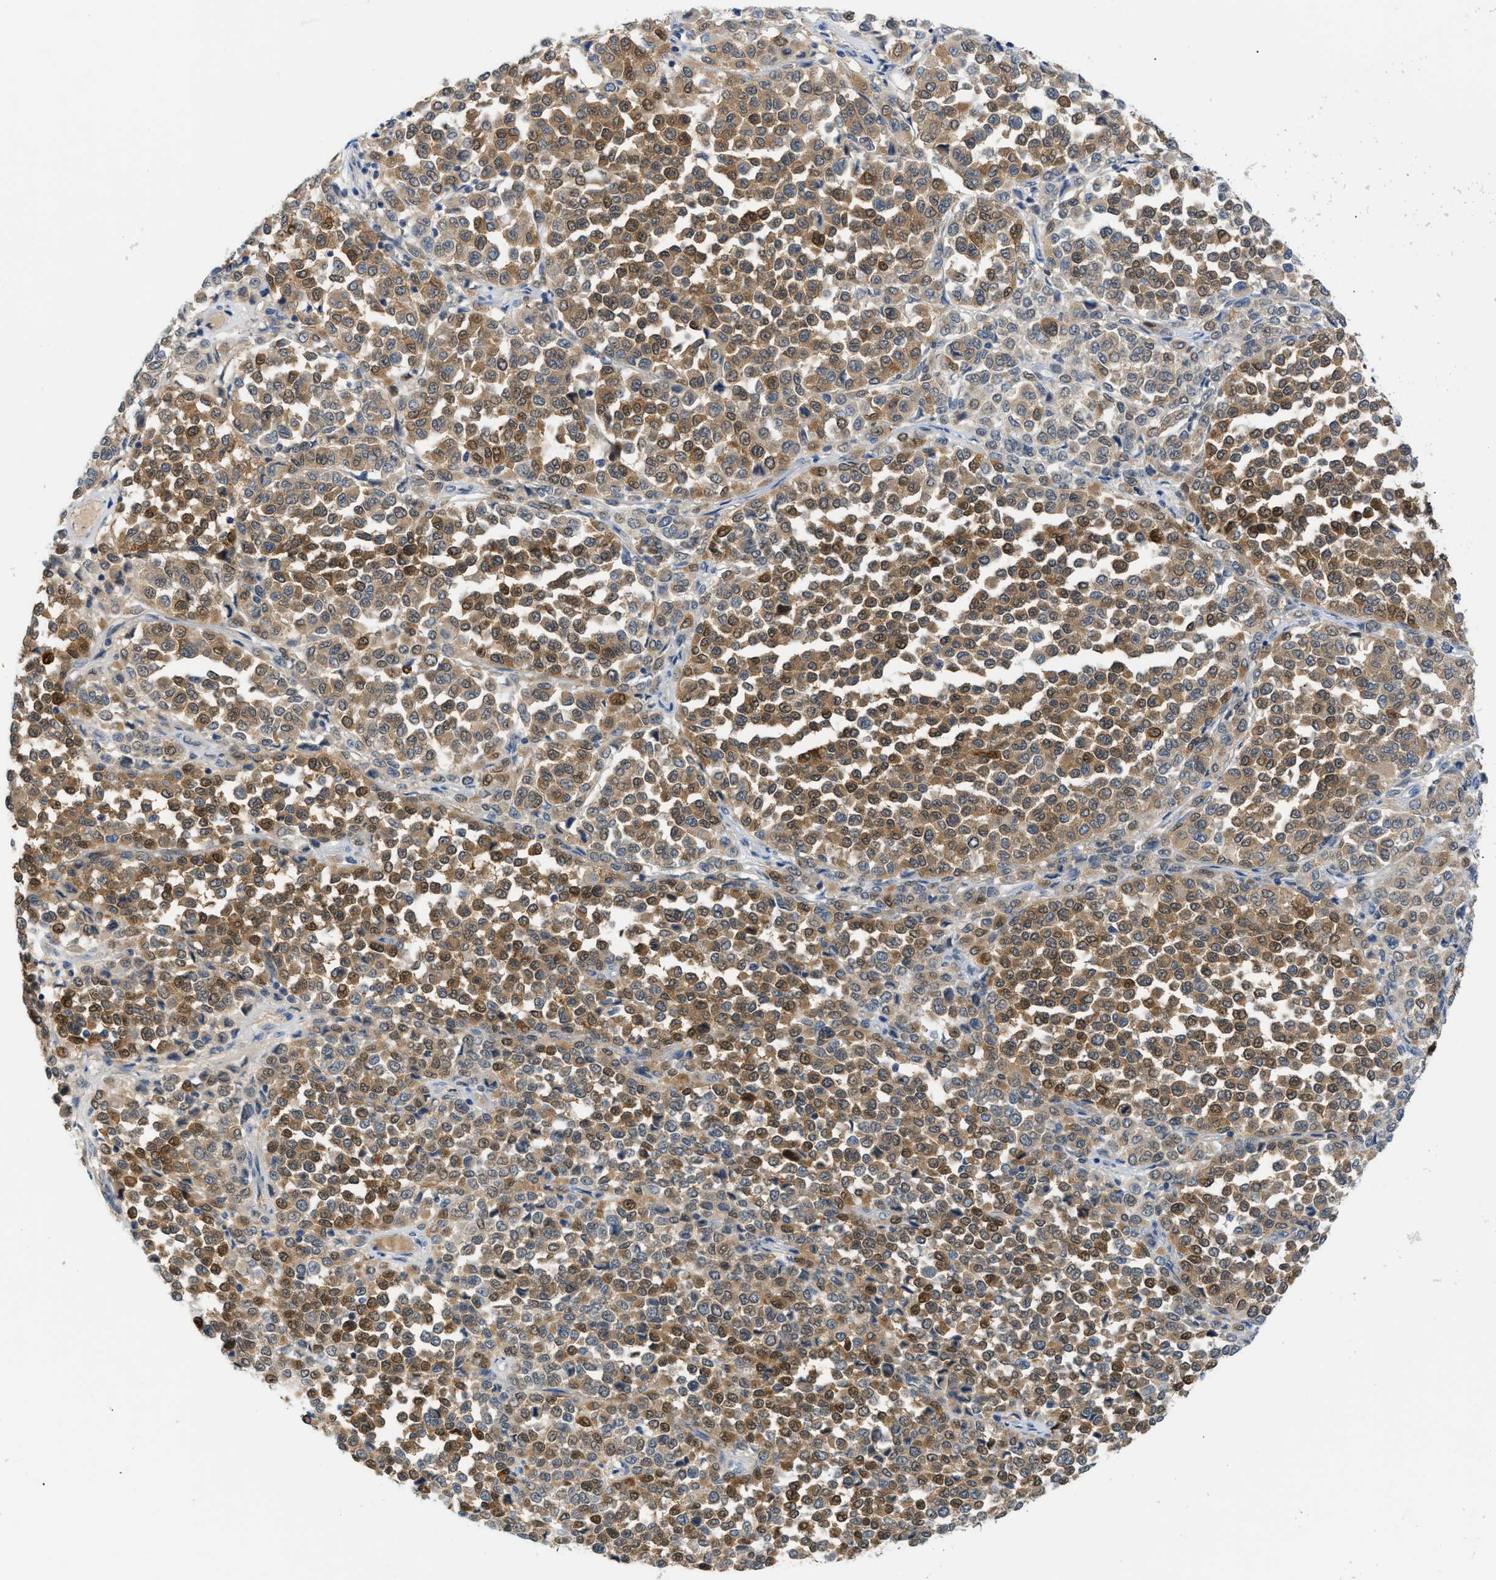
{"staining": {"intensity": "moderate", "quantity": "25%-75%", "location": "cytoplasmic/membranous,nuclear"}, "tissue": "melanoma", "cell_type": "Tumor cells", "image_type": "cancer", "snomed": [{"axis": "morphology", "description": "Malignant melanoma, Metastatic site"}, {"axis": "topography", "description": "Pancreas"}], "caption": "Immunohistochemical staining of malignant melanoma (metastatic site) displays moderate cytoplasmic/membranous and nuclear protein expression in approximately 25%-75% of tumor cells. The protein is shown in brown color, while the nuclei are stained blue.", "gene": "PSAT1", "patient": {"sex": "female", "age": 30}}